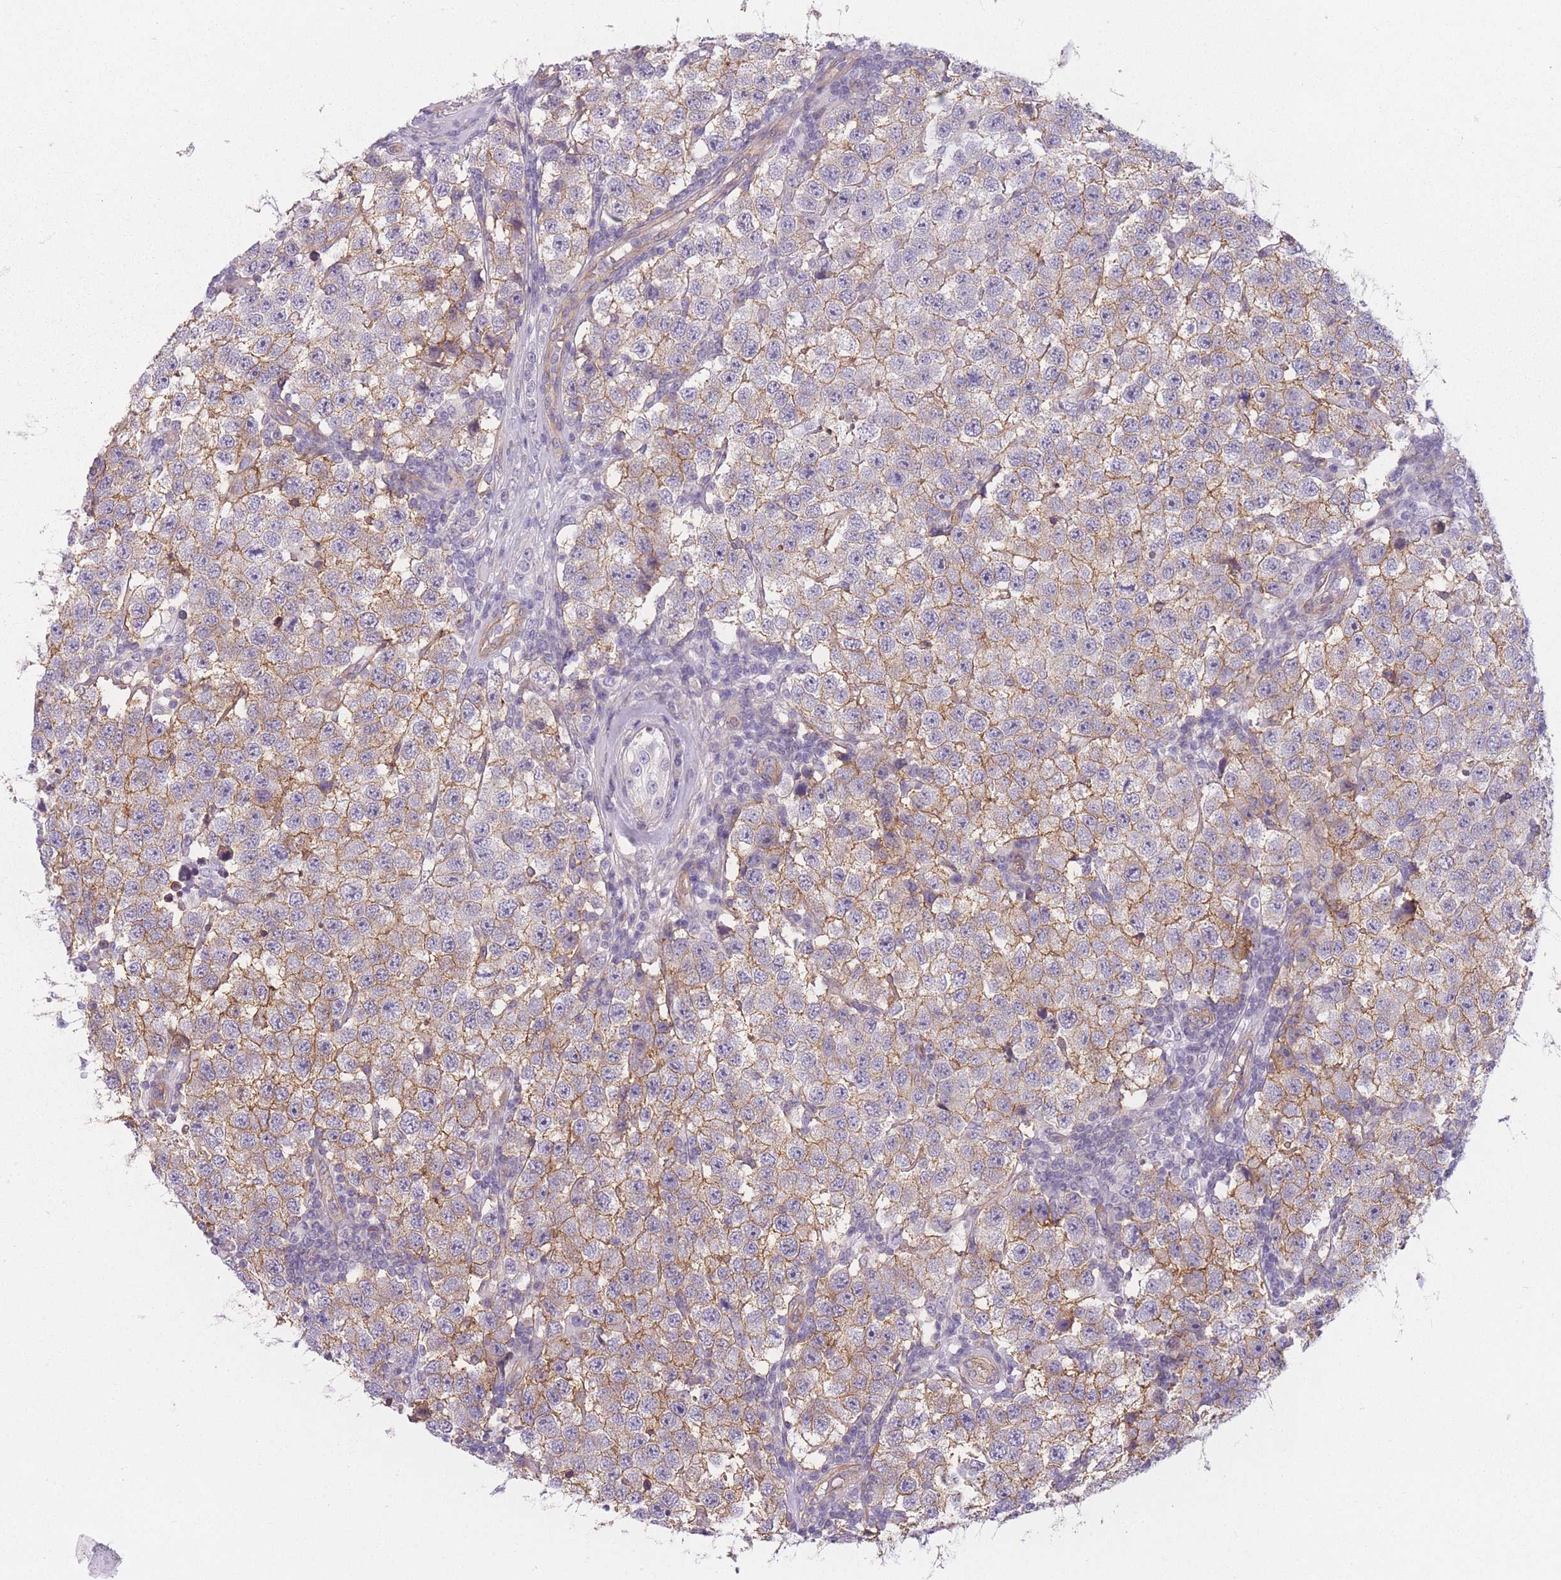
{"staining": {"intensity": "moderate", "quantity": "25%-75%", "location": "cytoplasmic/membranous"}, "tissue": "testis cancer", "cell_type": "Tumor cells", "image_type": "cancer", "snomed": [{"axis": "morphology", "description": "Seminoma, NOS"}, {"axis": "topography", "description": "Testis"}], "caption": "Testis cancer (seminoma) stained for a protein demonstrates moderate cytoplasmic/membranous positivity in tumor cells.", "gene": "SLC7A6", "patient": {"sex": "male", "age": 34}}